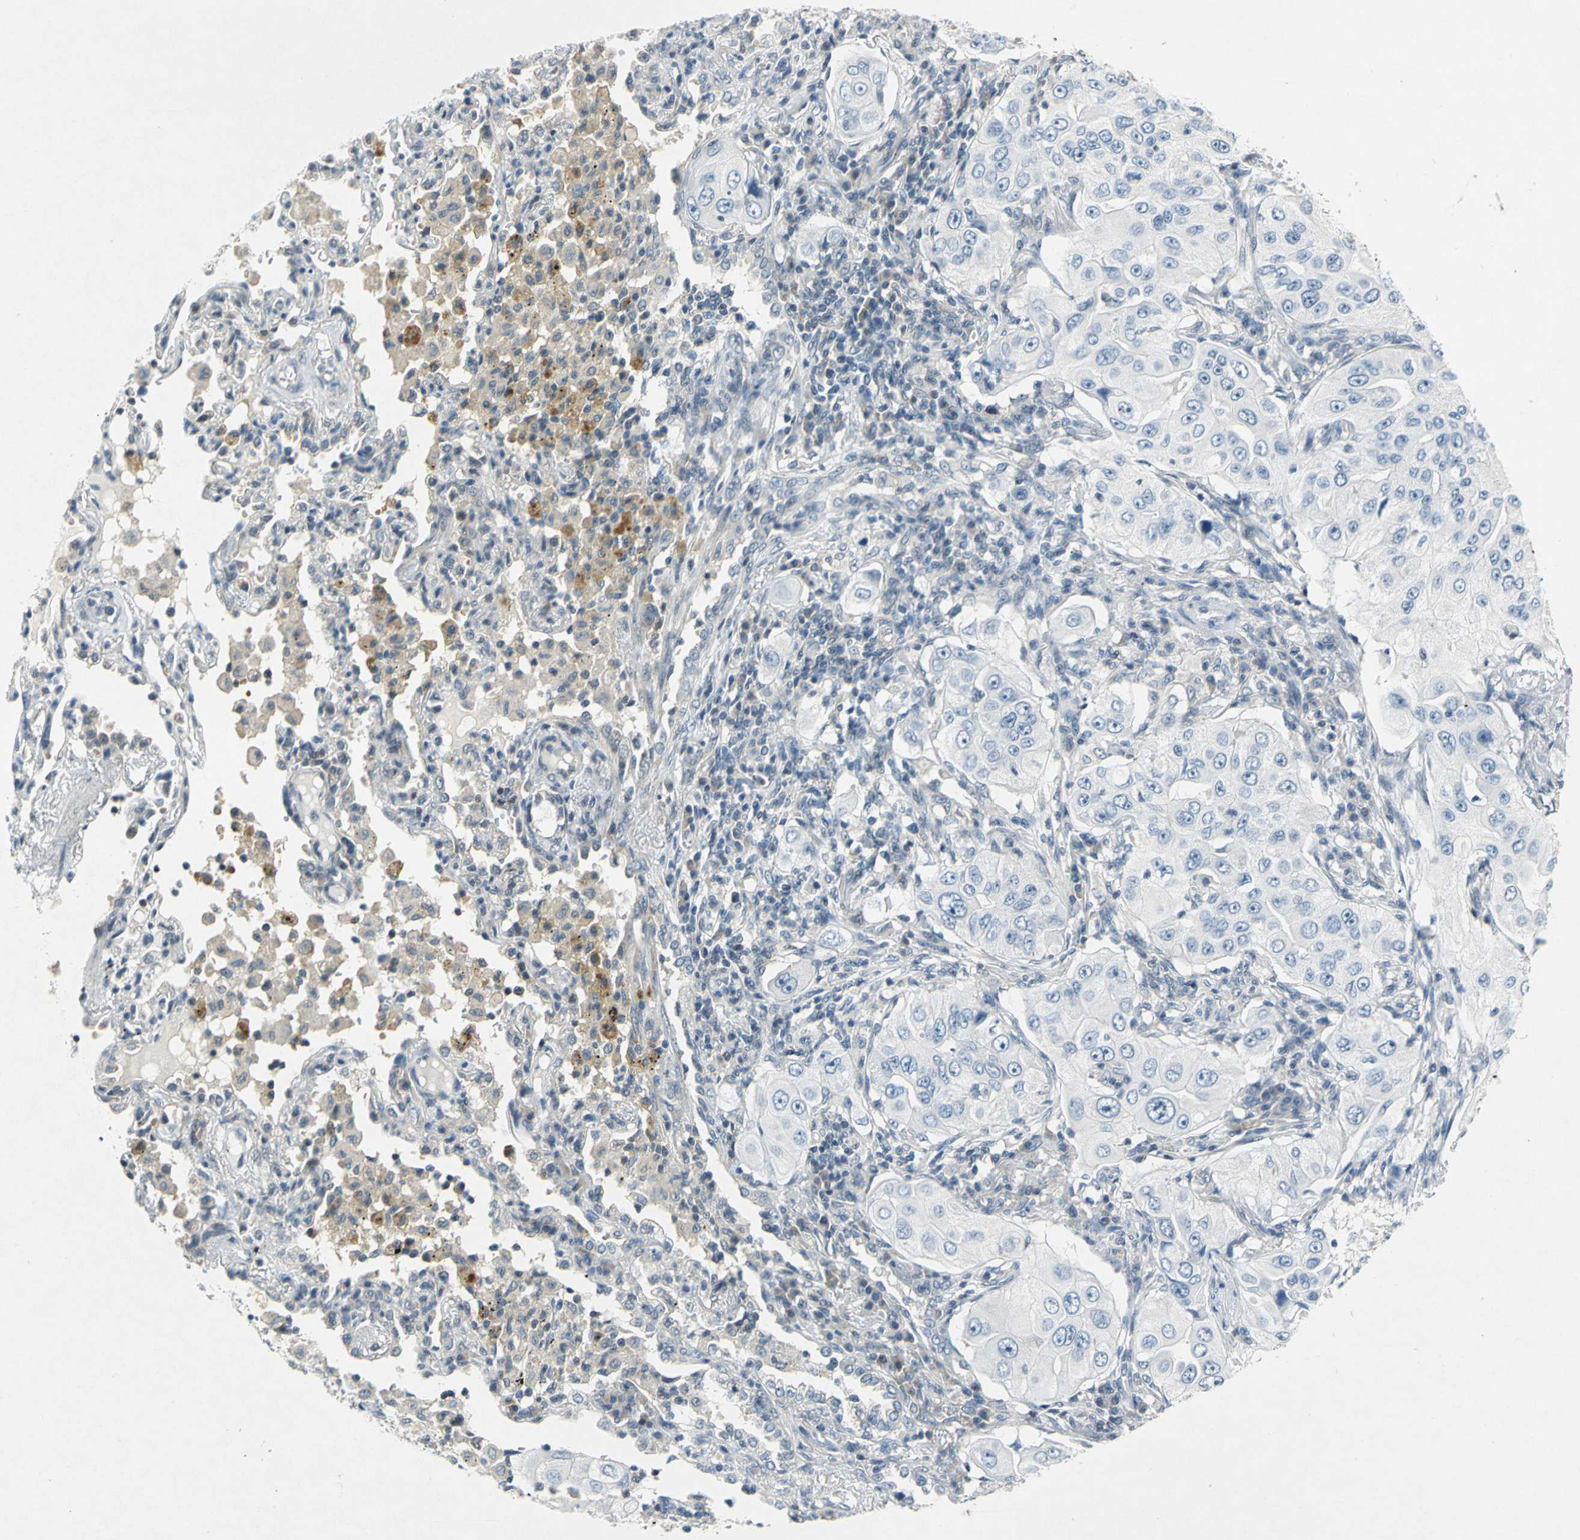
{"staining": {"intensity": "negative", "quantity": "none", "location": "none"}, "tissue": "lung cancer", "cell_type": "Tumor cells", "image_type": "cancer", "snomed": [{"axis": "morphology", "description": "Adenocarcinoma, NOS"}, {"axis": "topography", "description": "Lung"}], "caption": "A photomicrograph of human adenocarcinoma (lung) is negative for staining in tumor cells.", "gene": "PIN1", "patient": {"sex": "male", "age": 84}}